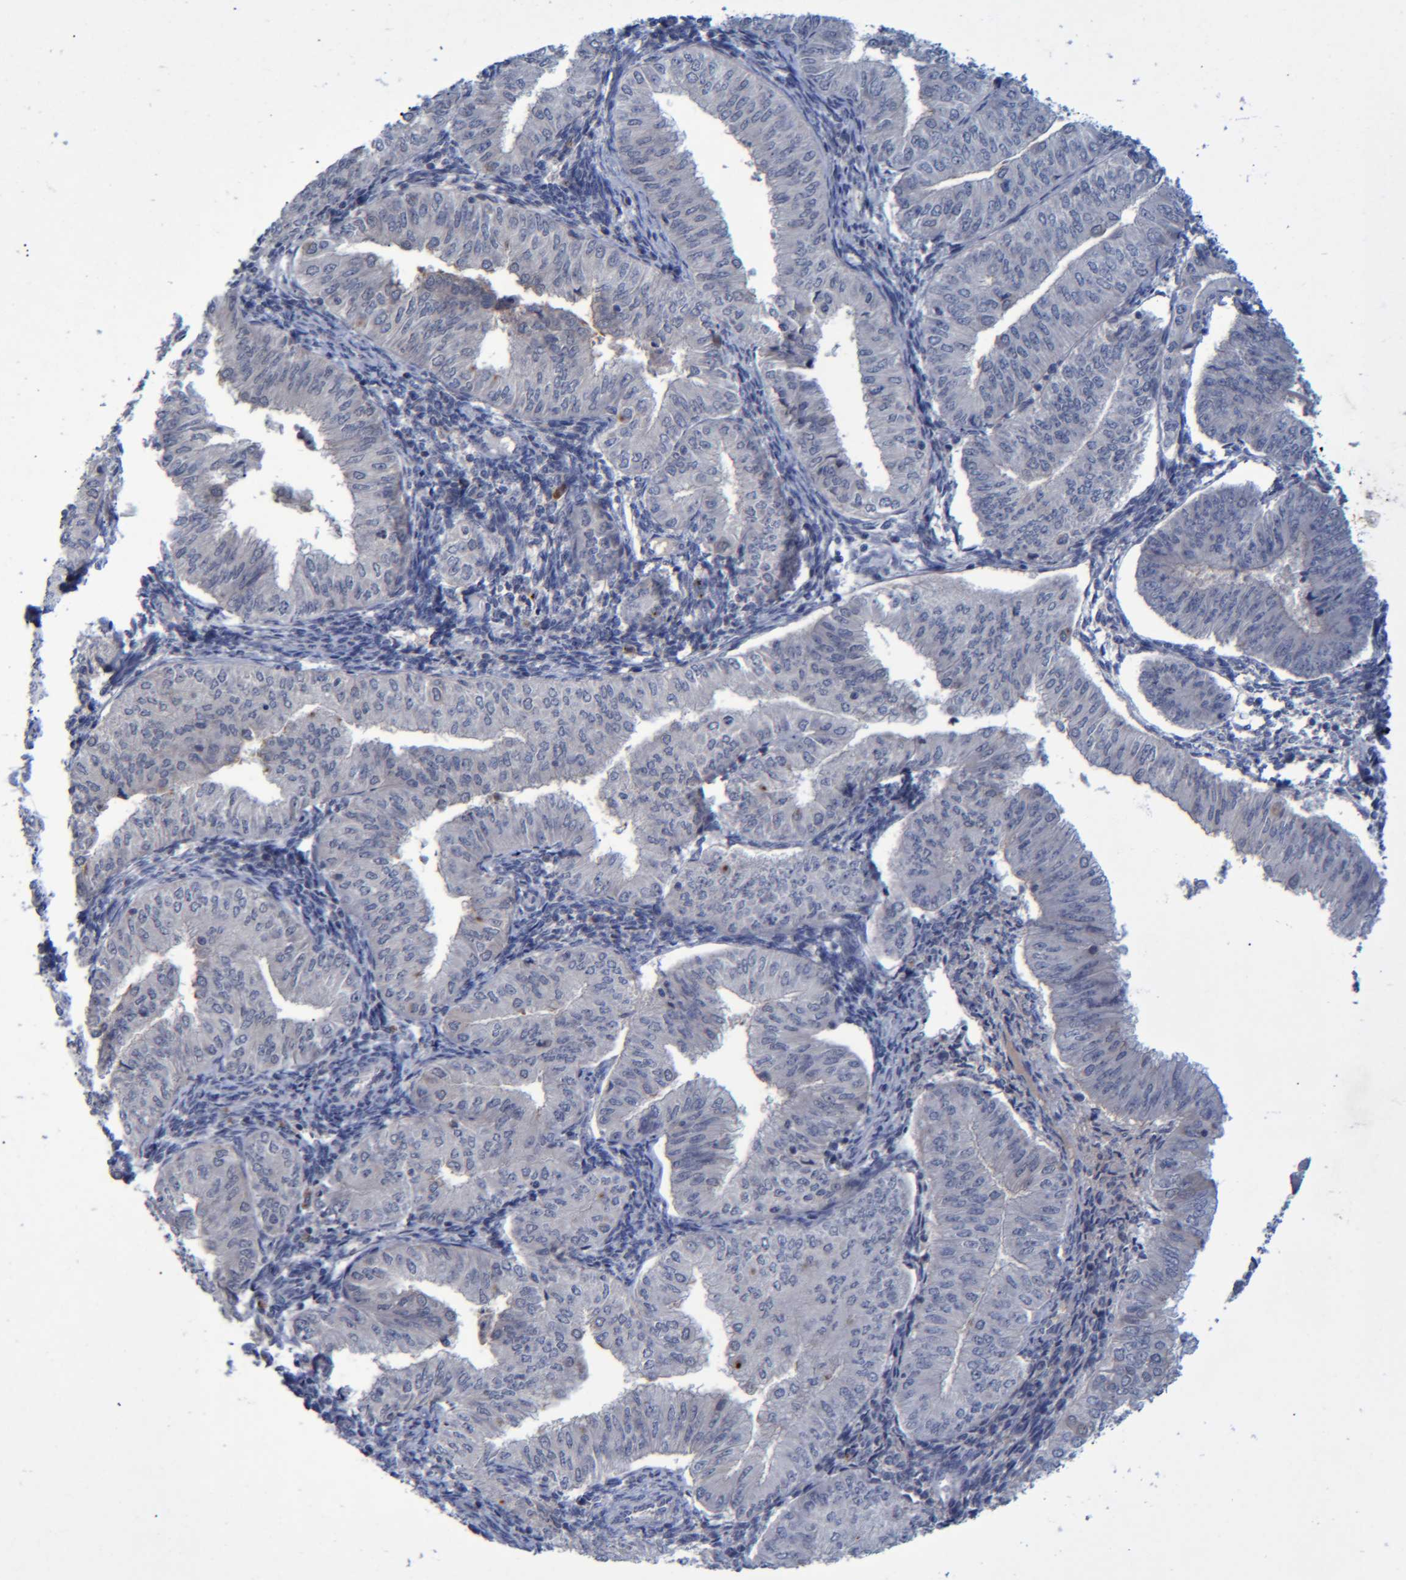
{"staining": {"intensity": "negative", "quantity": "none", "location": "none"}, "tissue": "endometrial cancer", "cell_type": "Tumor cells", "image_type": "cancer", "snomed": [{"axis": "morphology", "description": "Normal tissue, NOS"}, {"axis": "morphology", "description": "Adenocarcinoma, NOS"}, {"axis": "topography", "description": "Endometrium"}], "caption": "IHC of endometrial cancer reveals no positivity in tumor cells.", "gene": "PCYT2", "patient": {"sex": "female", "age": 53}}